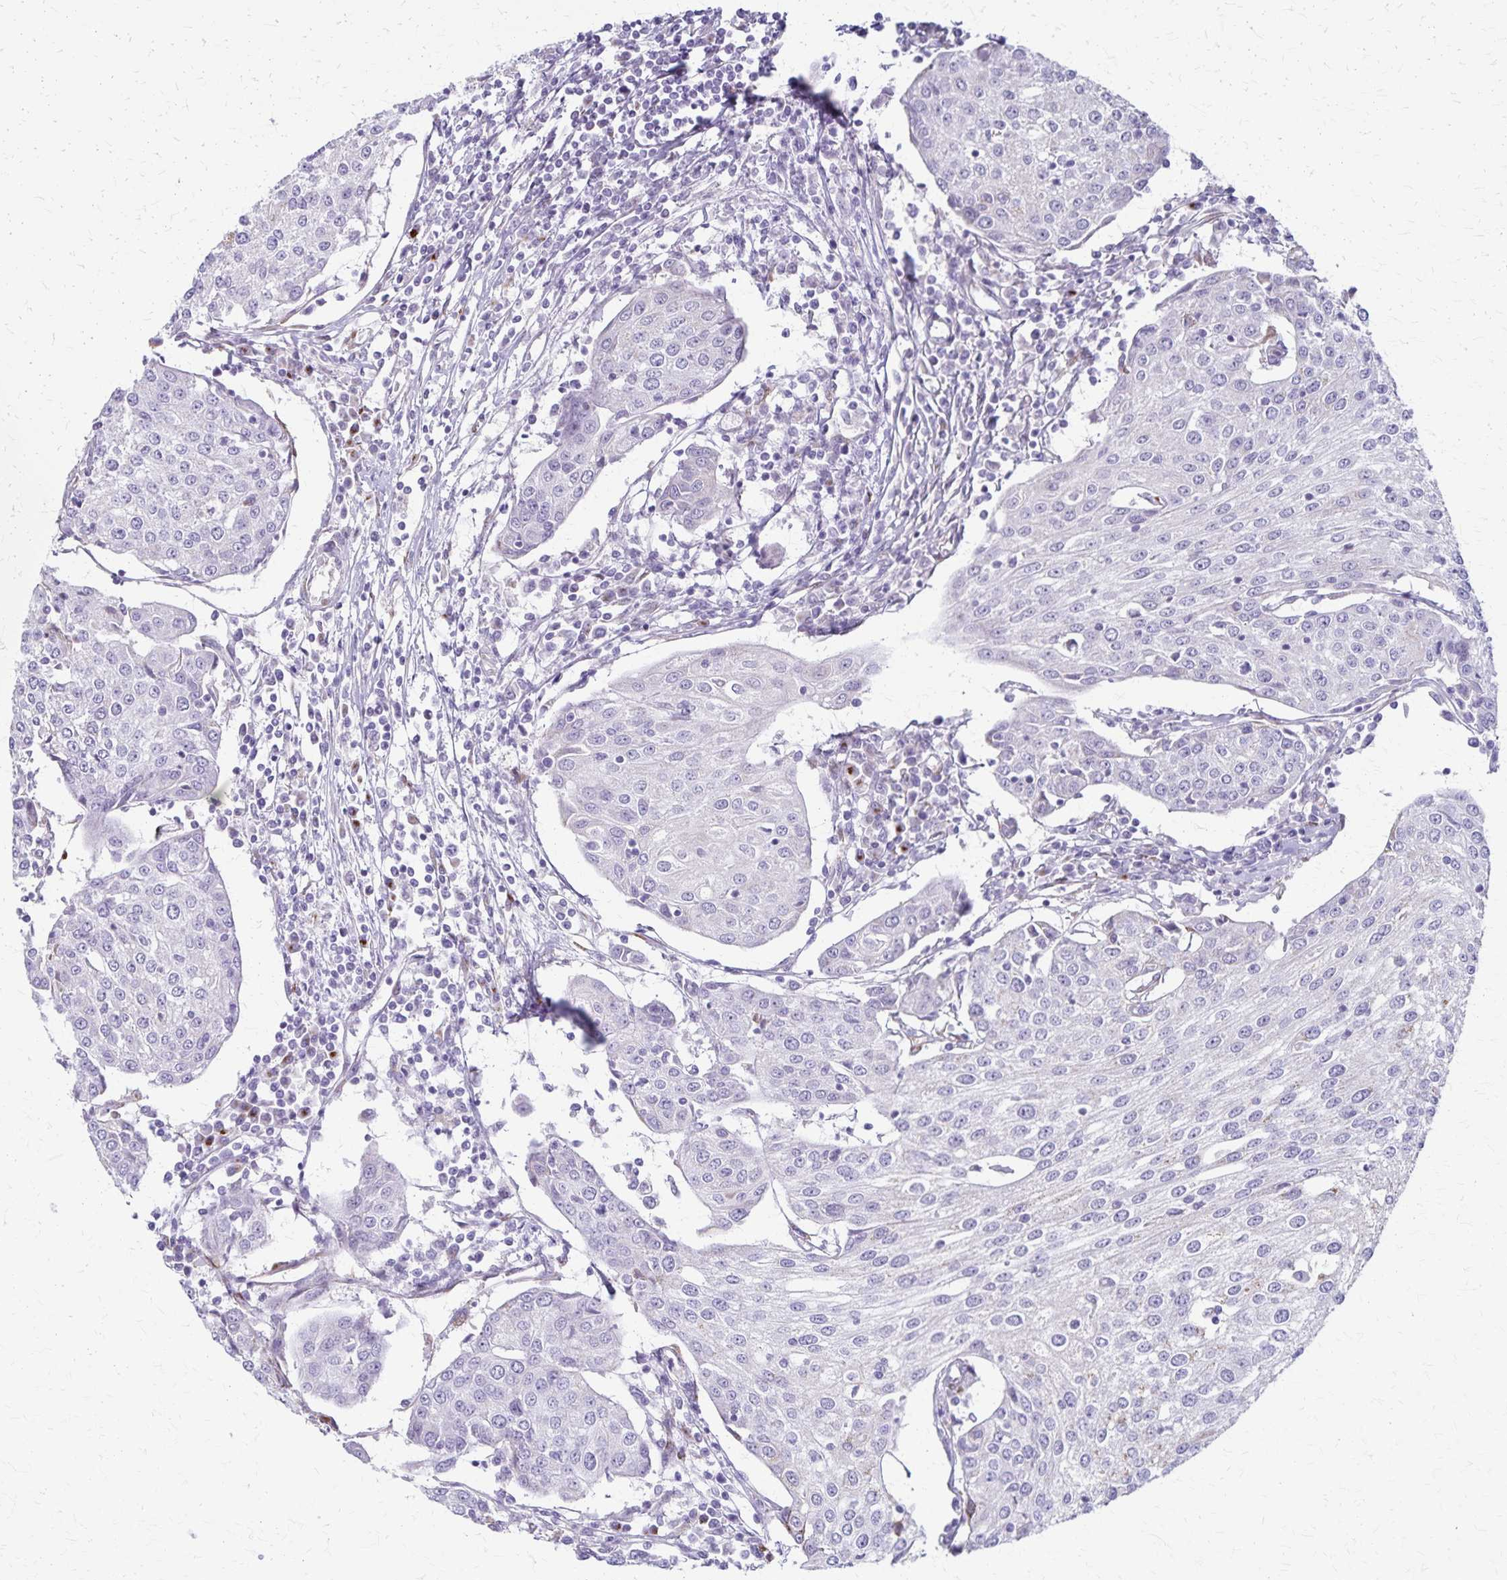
{"staining": {"intensity": "negative", "quantity": "none", "location": "none"}, "tissue": "urothelial cancer", "cell_type": "Tumor cells", "image_type": "cancer", "snomed": [{"axis": "morphology", "description": "Urothelial carcinoma, High grade"}, {"axis": "topography", "description": "Urinary bladder"}], "caption": "High-grade urothelial carcinoma was stained to show a protein in brown. There is no significant expression in tumor cells.", "gene": "MCFD2", "patient": {"sex": "female", "age": 85}}